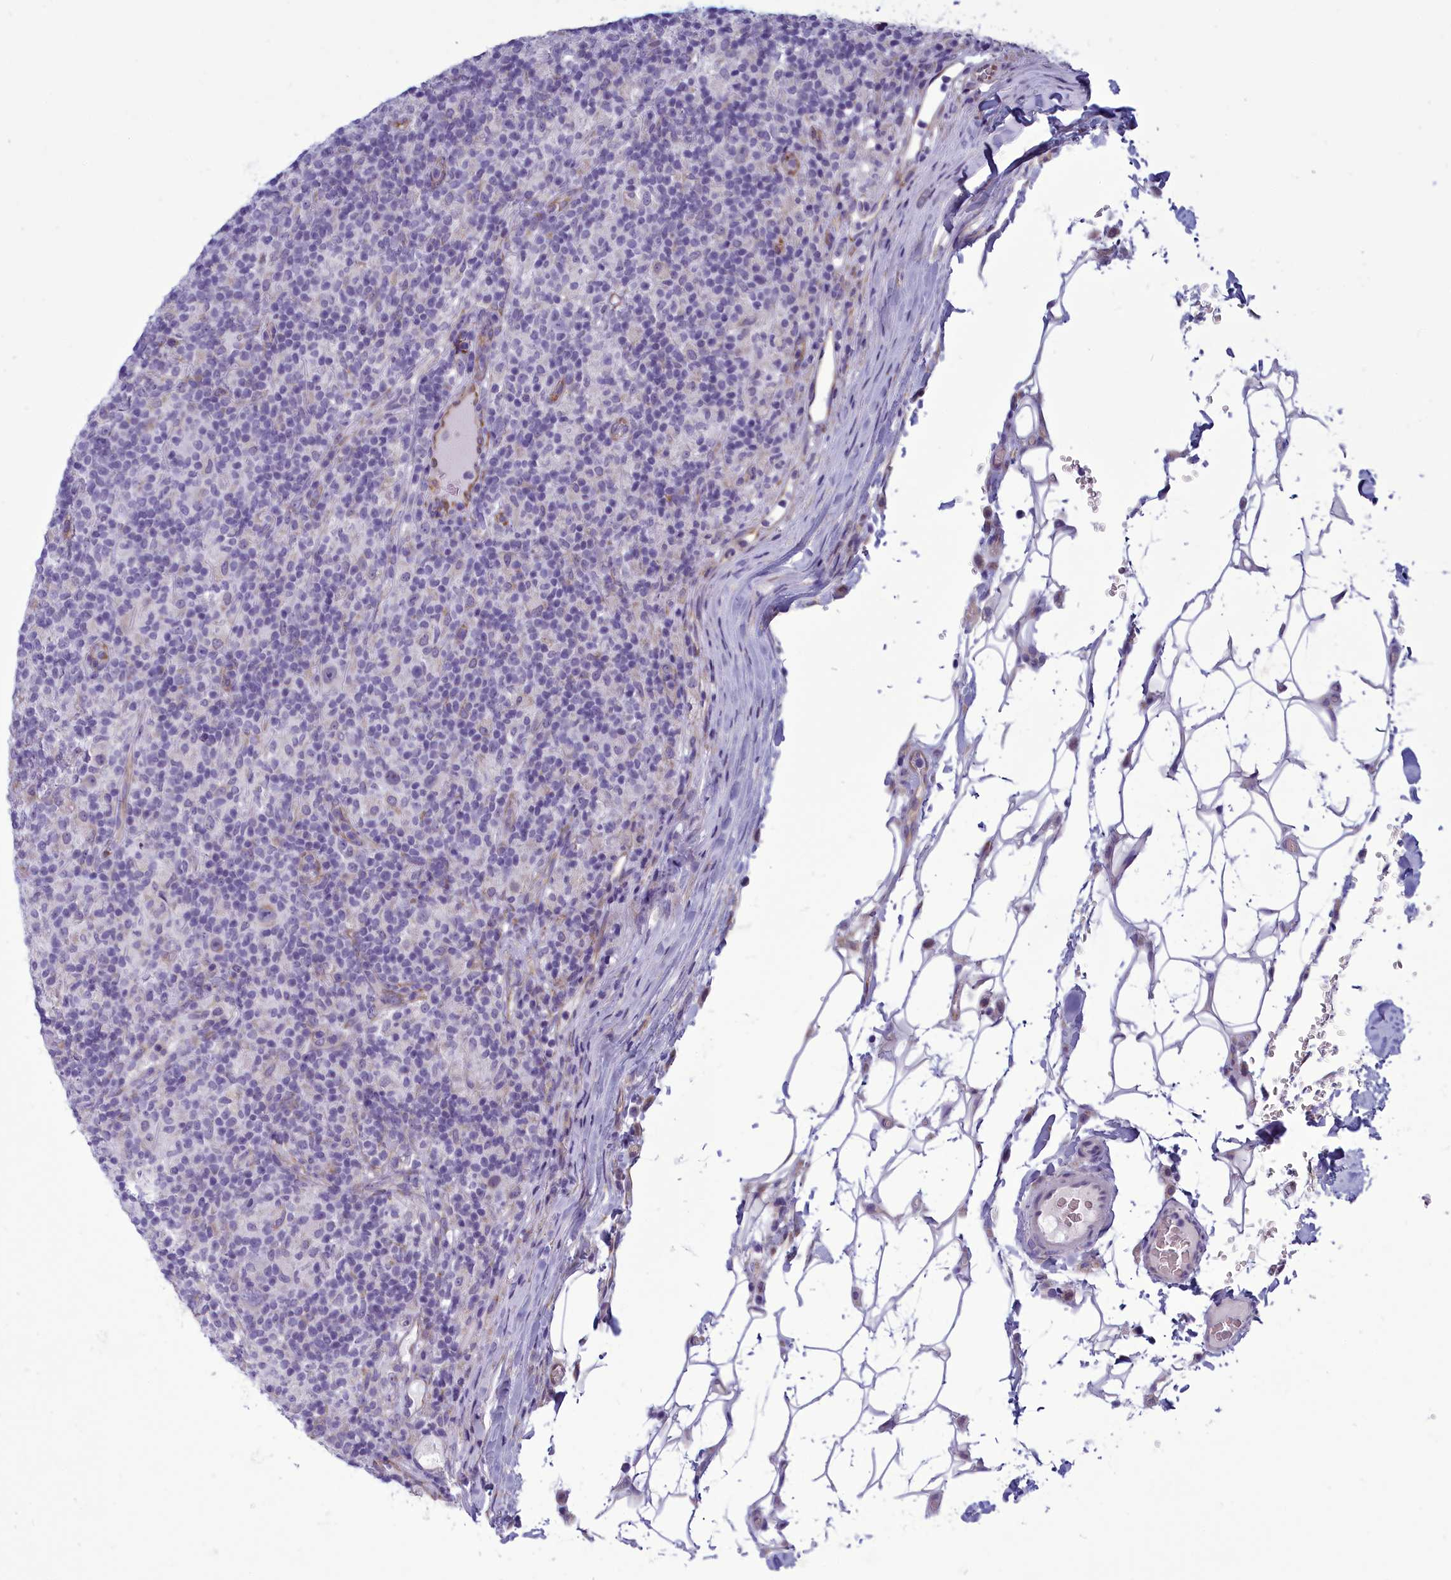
{"staining": {"intensity": "negative", "quantity": "none", "location": "none"}, "tissue": "lymphoma", "cell_type": "Tumor cells", "image_type": "cancer", "snomed": [{"axis": "morphology", "description": "Hodgkin's disease, NOS"}, {"axis": "topography", "description": "Lymph node"}], "caption": "Histopathology image shows no significant protein staining in tumor cells of lymphoma. (DAB immunohistochemistry, high magnification).", "gene": "CENATAC", "patient": {"sex": "male", "age": 70}}